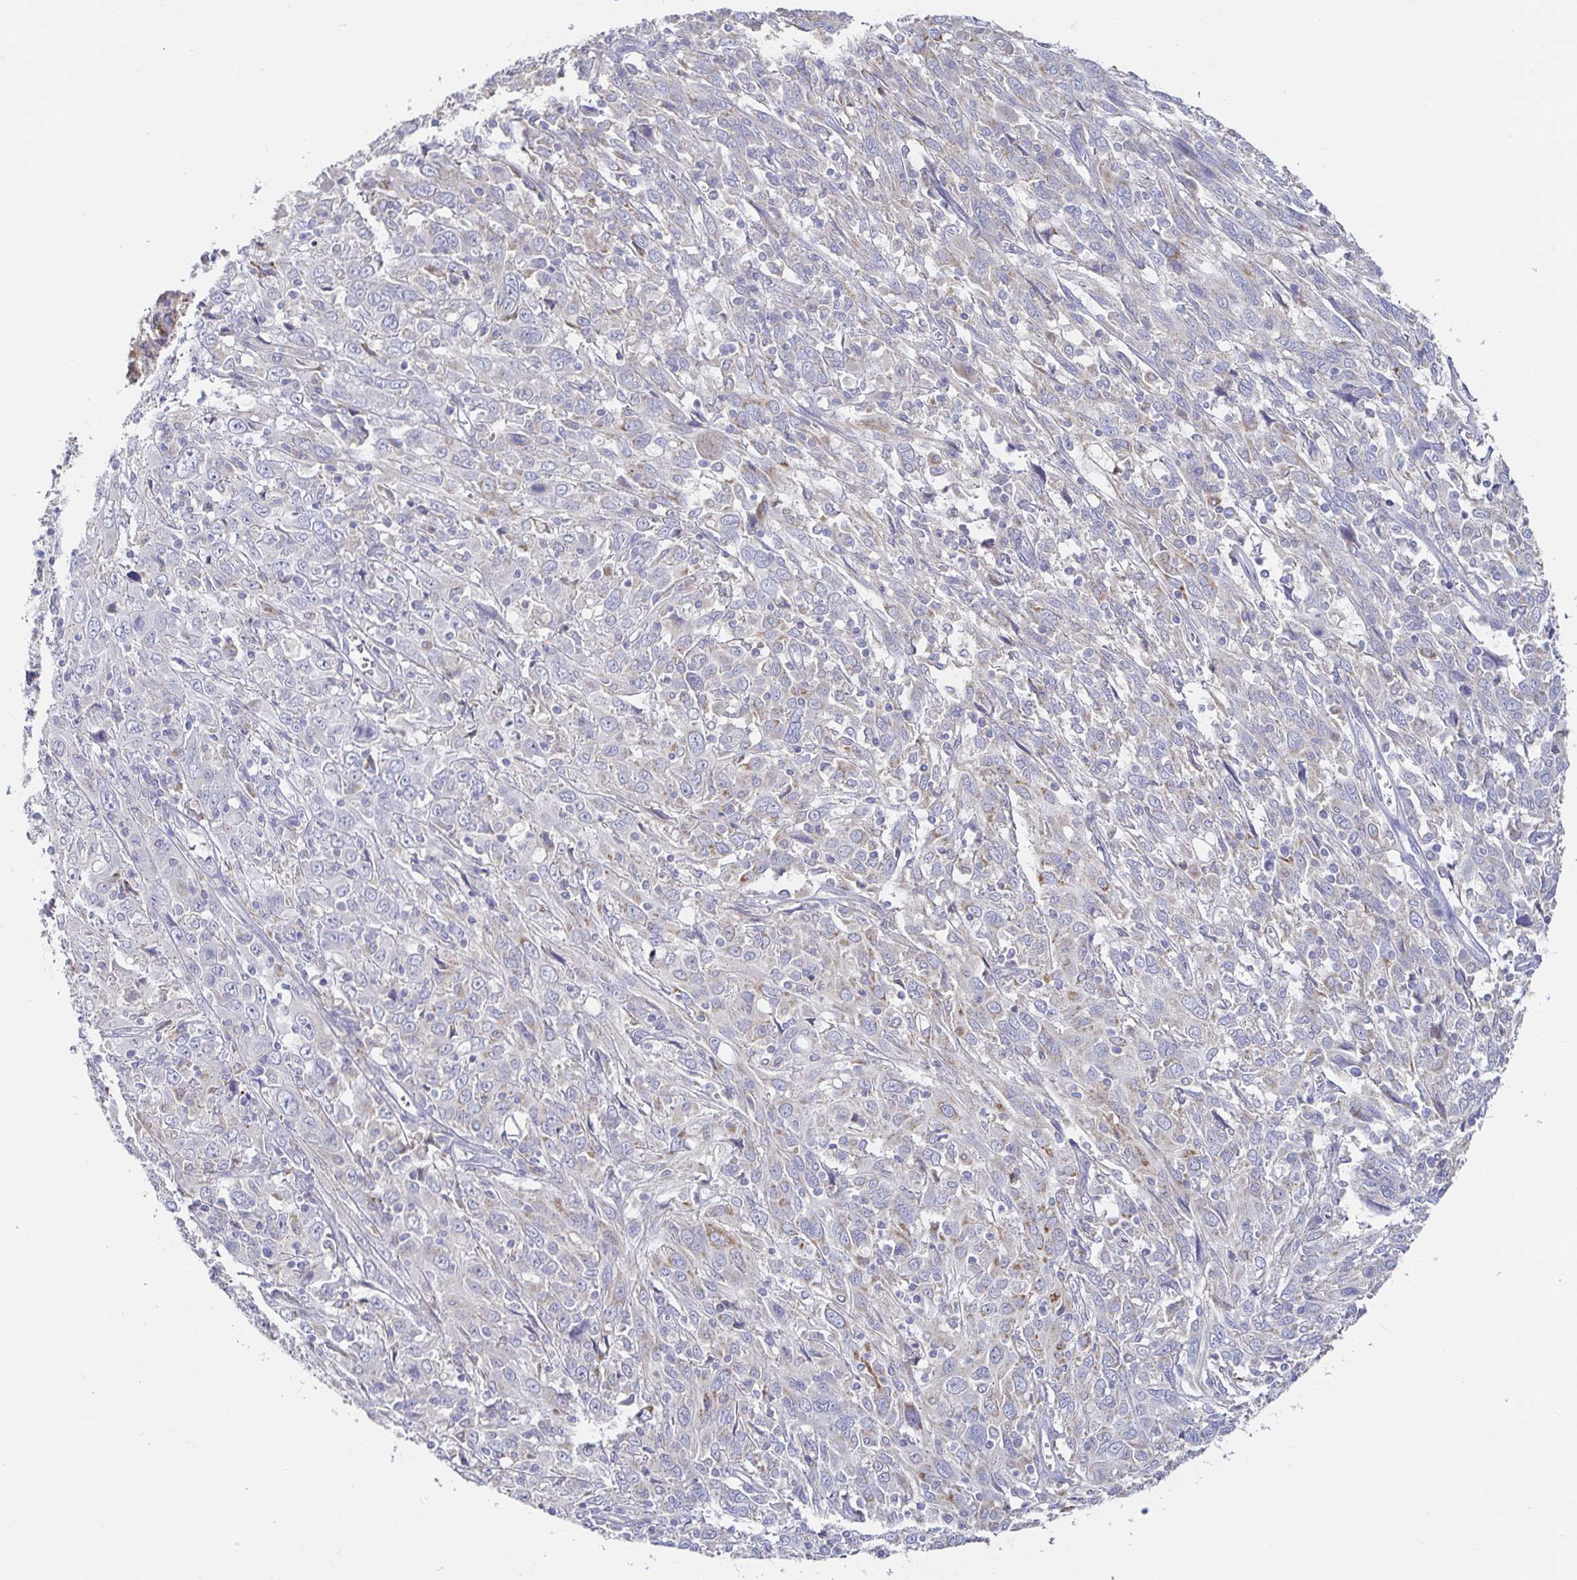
{"staining": {"intensity": "negative", "quantity": "none", "location": "none"}, "tissue": "cervical cancer", "cell_type": "Tumor cells", "image_type": "cancer", "snomed": [{"axis": "morphology", "description": "Squamous cell carcinoma, NOS"}, {"axis": "topography", "description": "Cervix"}], "caption": "Image shows no protein staining in tumor cells of cervical squamous cell carcinoma tissue.", "gene": "SPPL3", "patient": {"sex": "female", "age": 46}}